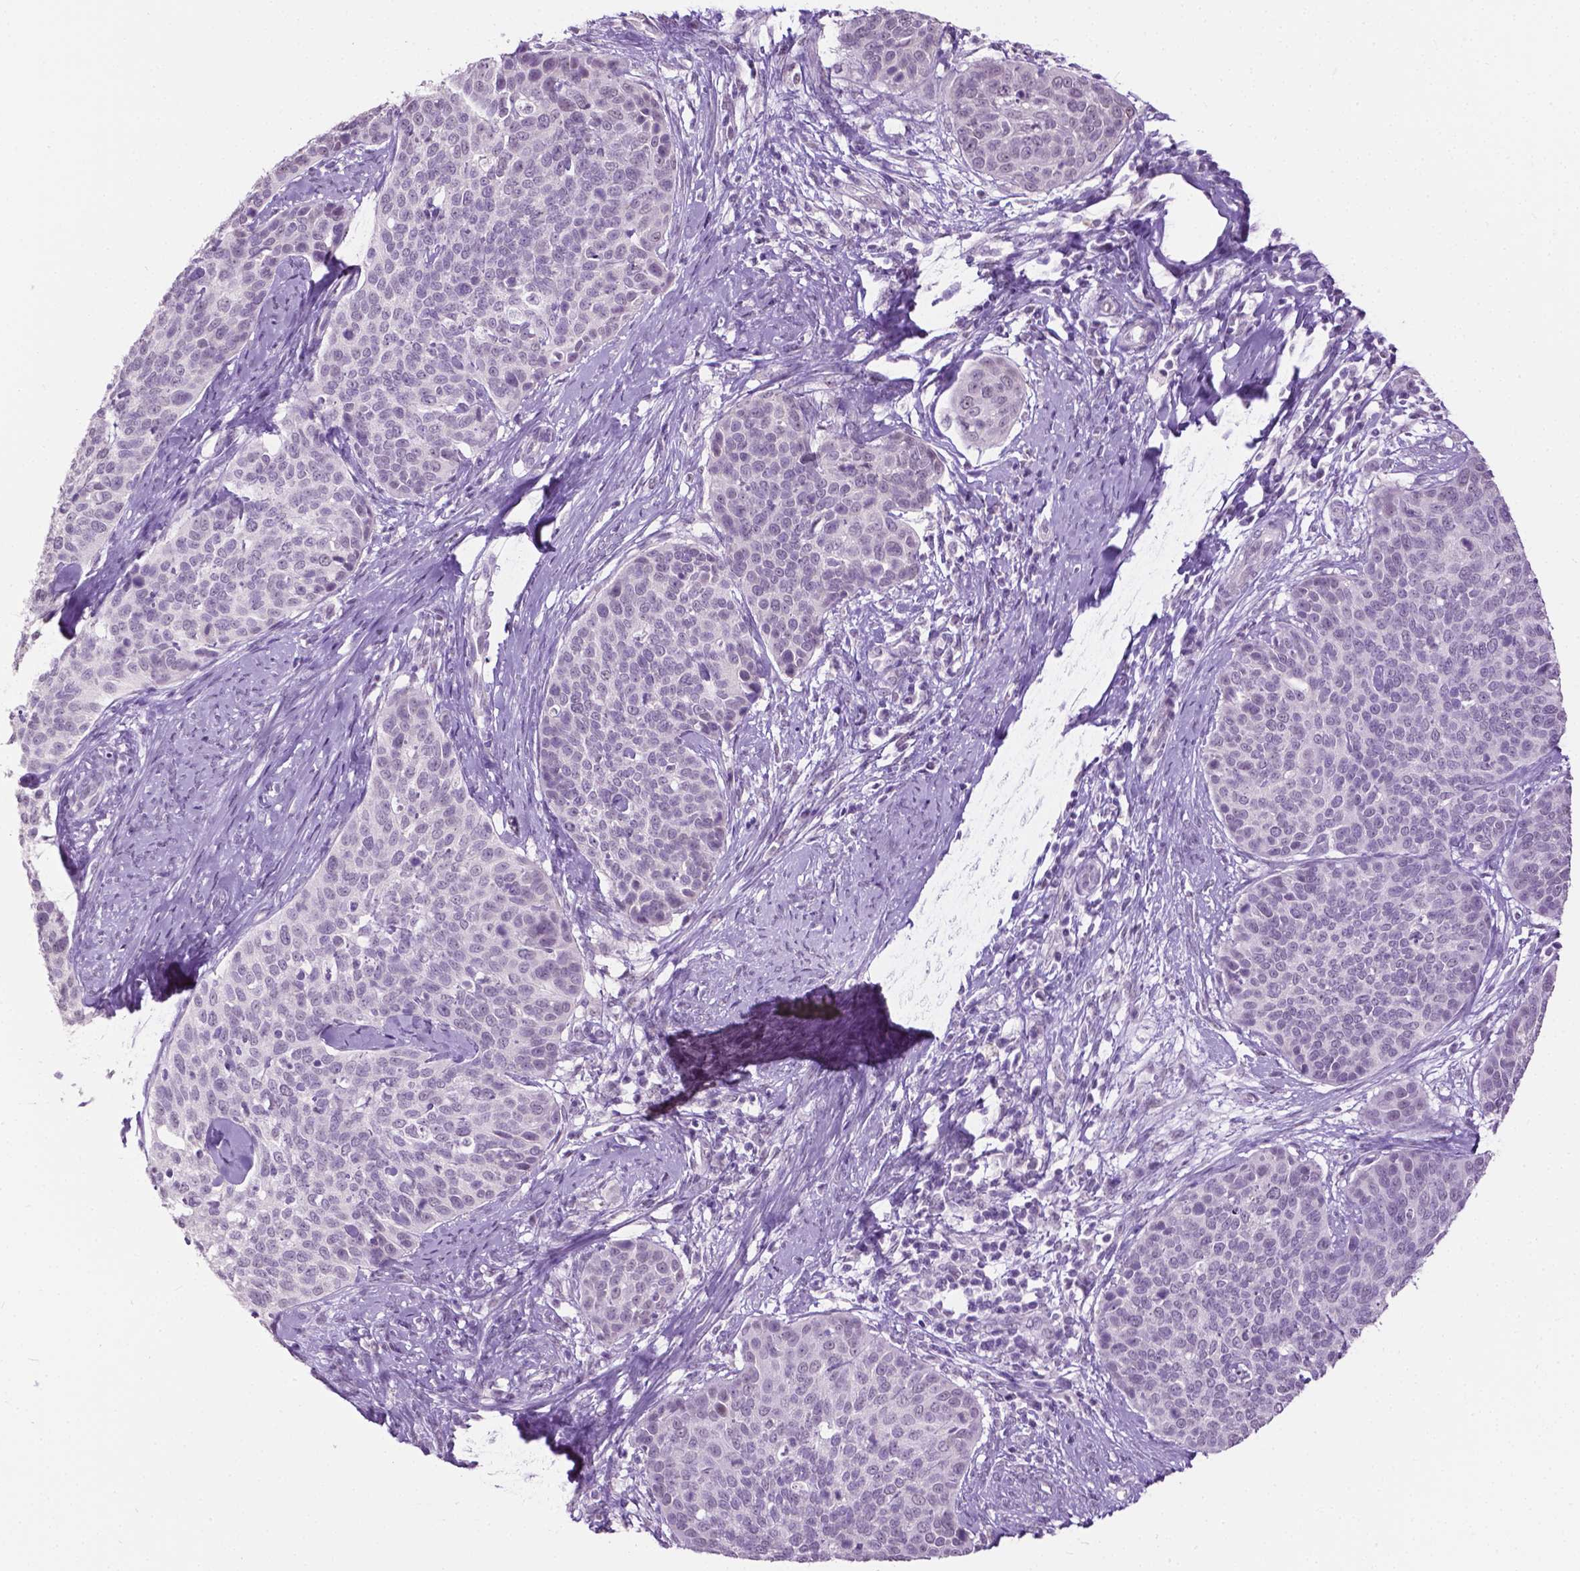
{"staining": {"intensity": "negative", "quantity": "none", "location": "none"}, "tissue": "cervical cancer", "cell_type": "Tumor cells", "image_type": "cancer", "snomed": [{"axis": "morphology", "description": "Squamous cell carcinoma, NOS"}, {"axis": "topography", "description": "Cervix"}], "caption": "Micrograph shows no significant protein expression in tumor cells of cervical cancer (squamous cell carcinoma).", "gene": "GPR37L1", "patient": {"sex": "female", "age": 69}}